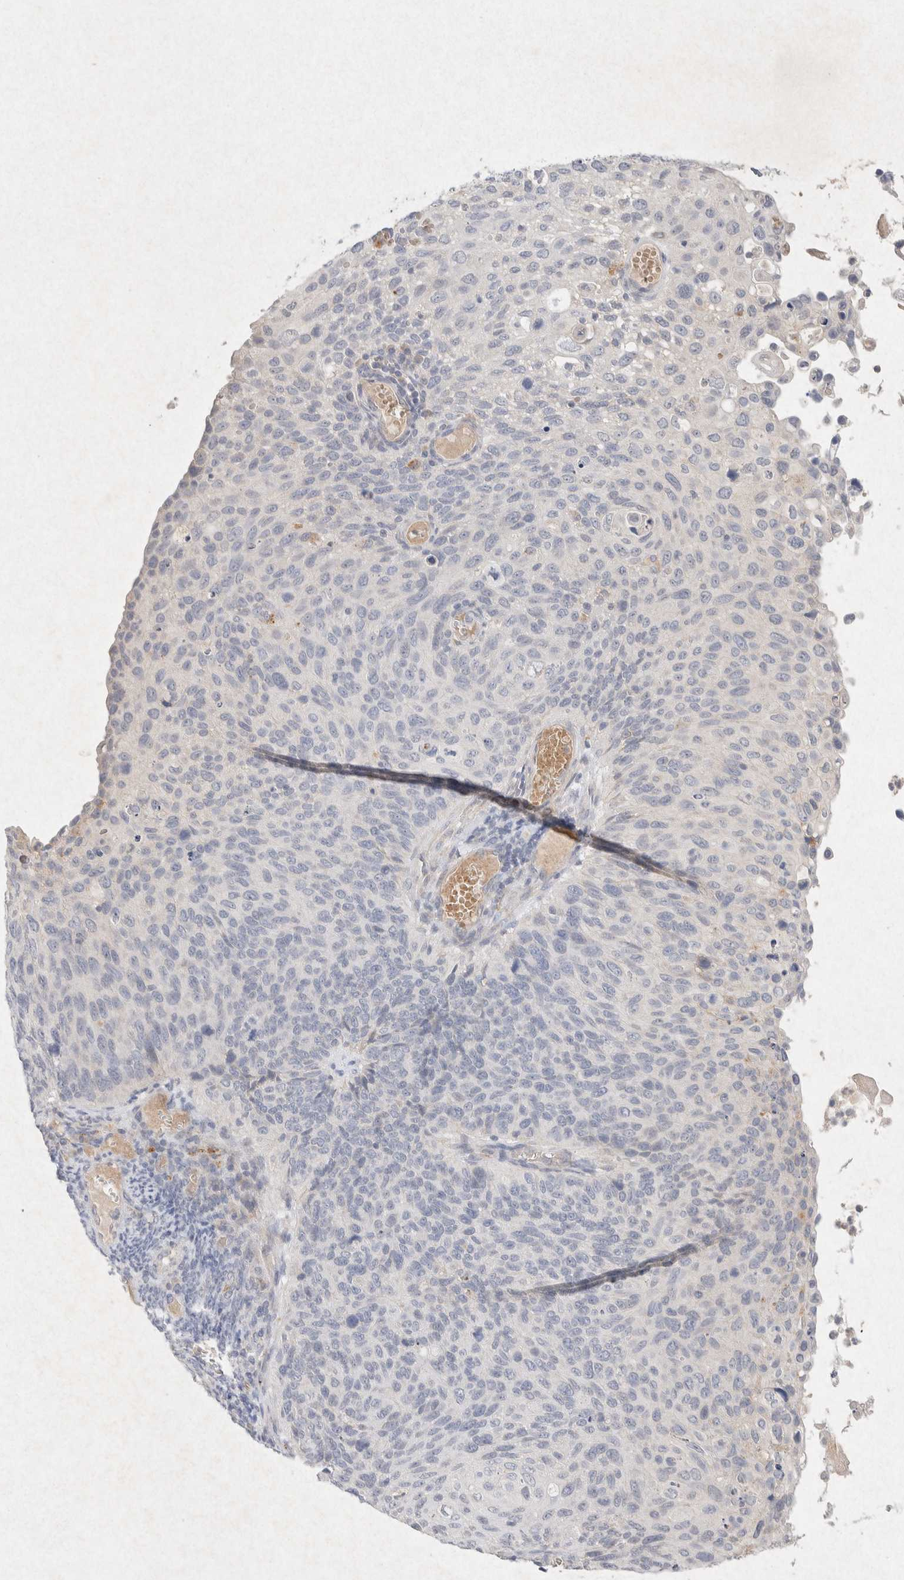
{"staining": {"intensity": "negative", "quantity": "none", "location": "none"}, "tissue": "cervical cancer", "cell_type": "Tumor cells", "image_type": "cancer", "snomed": [{"axis": "morphology", "description": "Squamous cell carcinoma, NOS"}, {"axis": "topography", "description": "Cervix"}], "caption": "This photomicrograph is of cervical squamous cell carcinoma stained with immunohistochemistry (IHC) to label a protein in brown with the nuclei are counter-stained blue. There is no staining in tumor cells.", "gene": "GNAI1", "patient": {"sex": "female", "age": 70}}